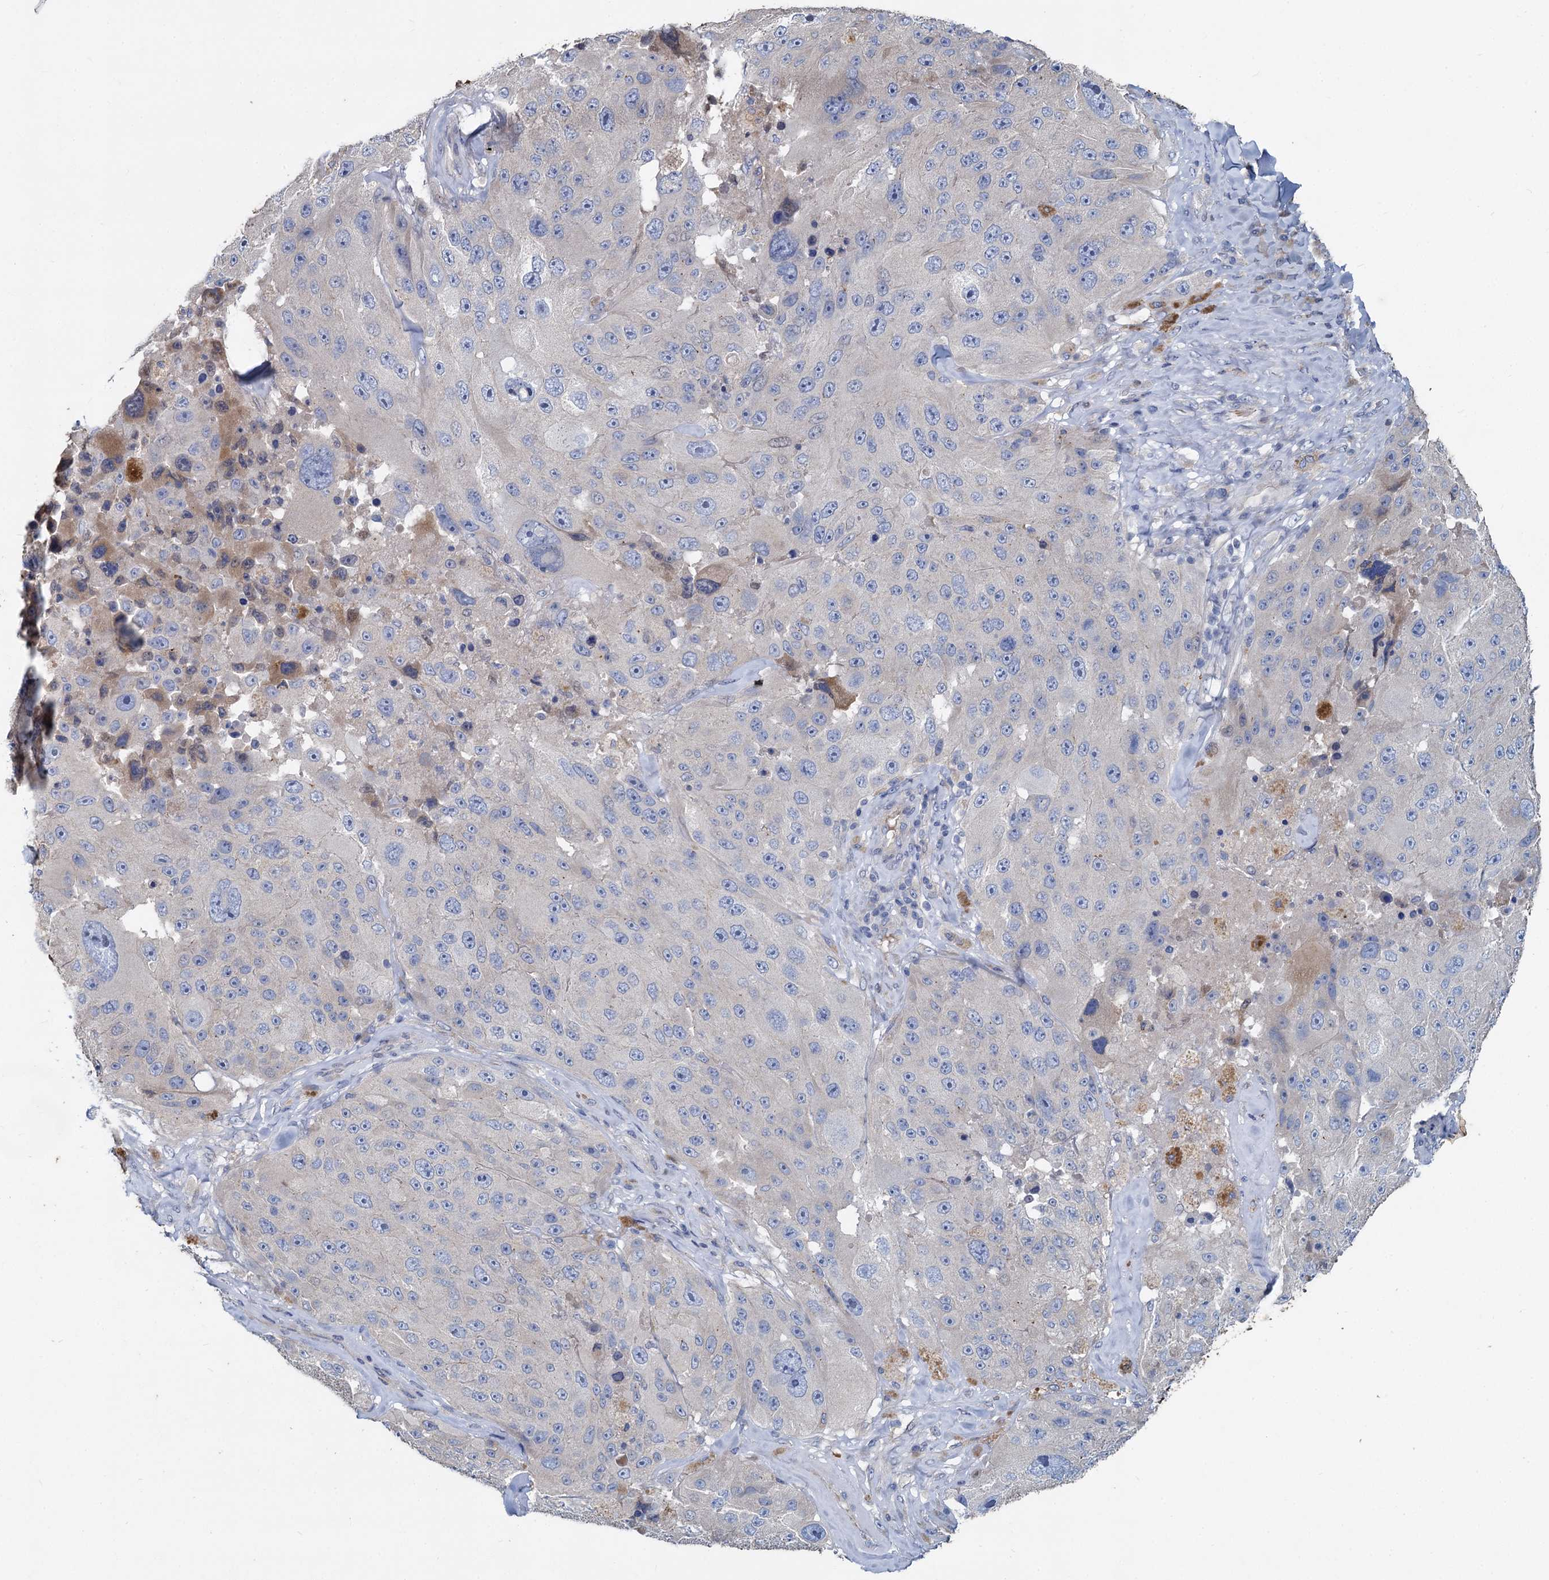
{"staining": {"intensity": "negative", "quantity": "none", "location": "none"}, "tissue": "melanoma", "cell_type": "Tumor cells", "image_type": "cancer", "snomed": [{"axis": "morphology", "description": "Malignant melanoma, Metastatic site"}, {"axis": "topography", "description": "Lymph node"}], "caption": "This is an immunohistochemistry photomicrograph of malignant melanoma (metastatic site). There is no staining in tumor cells.", "gene": "TCTN2", "patient": {"sex": "male", "age": 62}}